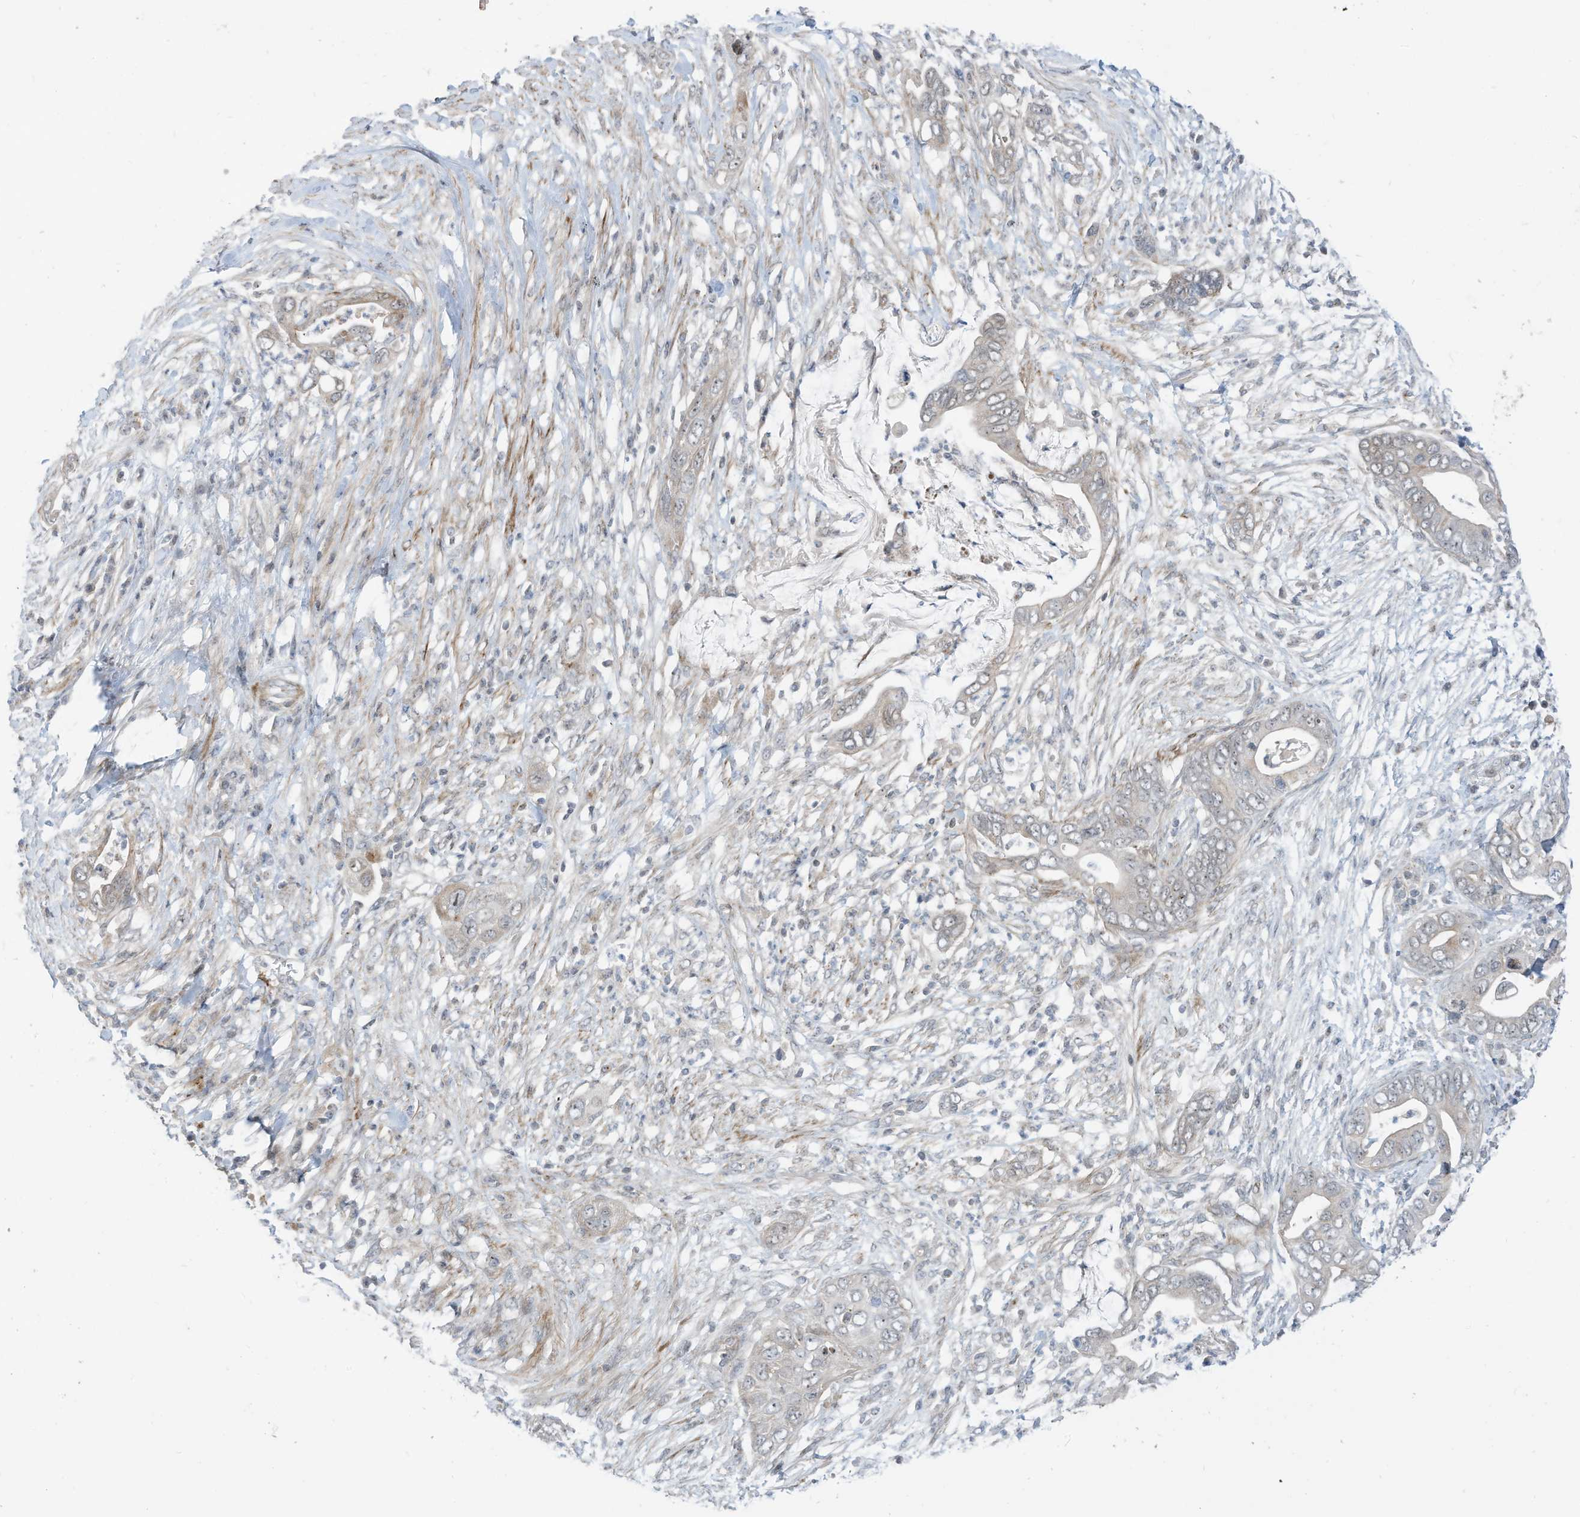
{"staining": {"intensity": "negative", "quantity": "none", "location": "none"}, "tissue": "pancreatic cancer", "cell_type": "Tumor cells", "image_type": "cancer", "snomed": [{"axis": "morphology", "description": "Adenocarcinoma, NOS"}, {"axis": "topography", "description": "Pancreas"}], "caption": "Tumor cells show no significant protein positivity in pancreatic adenocarcinoma. (DAB immunohistochemistry (IHC), high magnification).", "gene": "GPATCH3", "patient": {"sex": "male", "age": 75}}